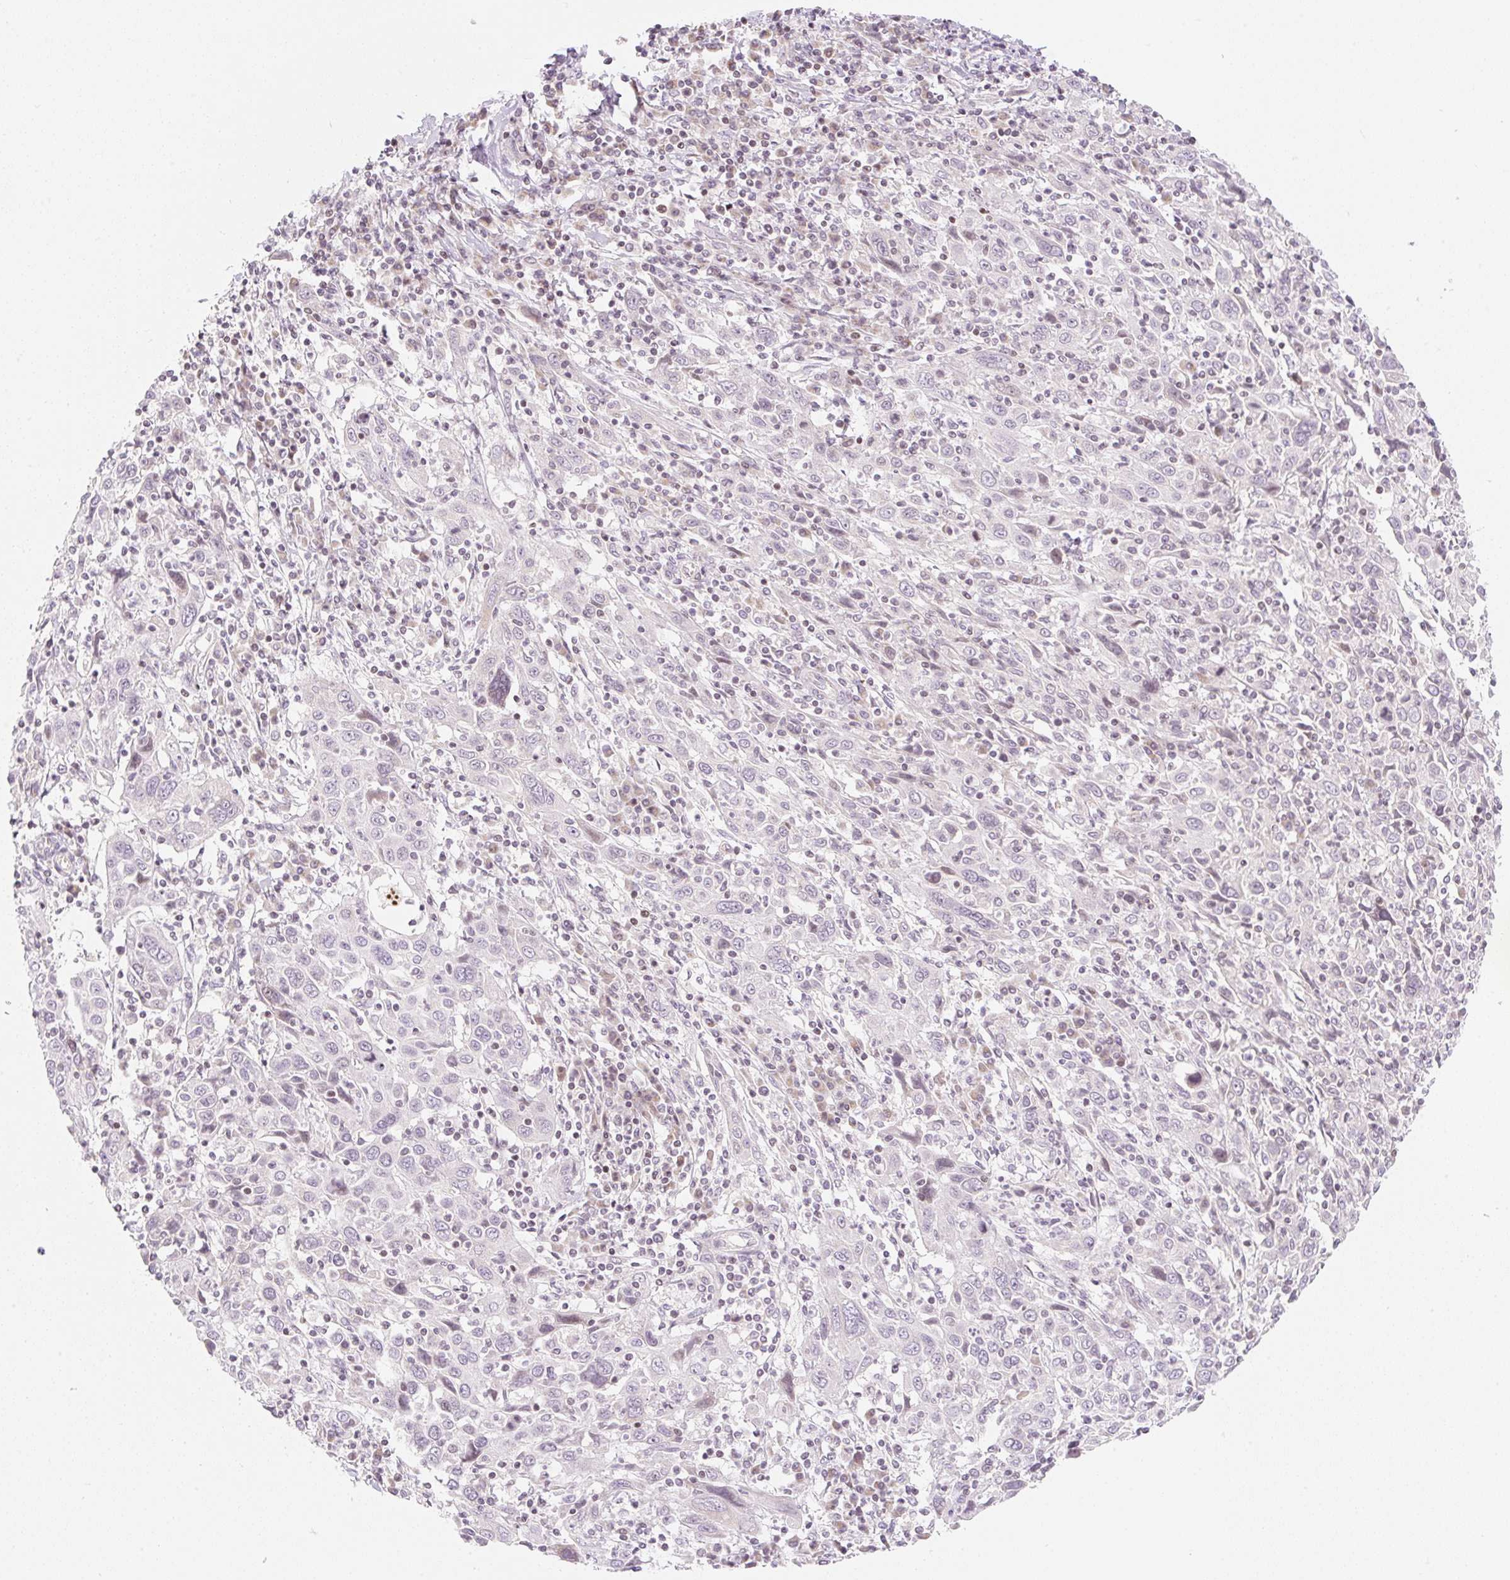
{"staining": {"intensity": "weak", "quantity": "<25%", "location": "nuclear"}, "tissue": "cervical cancer", "cell_type": "Tumor cells", "image_type": "cancer", "snomed": [{"axis": "morphology", "description": "Squamous cell carcinoma, NOS"}, {"axis": "topography", "description": "Cervix"}], "caption": "The histopathology image demonstrates no staining of tumor cells in cervical cancer (squamous cell carcinoma).", "gene": "CASKIN1", "patient": {"sex": "female", "age": 46}}